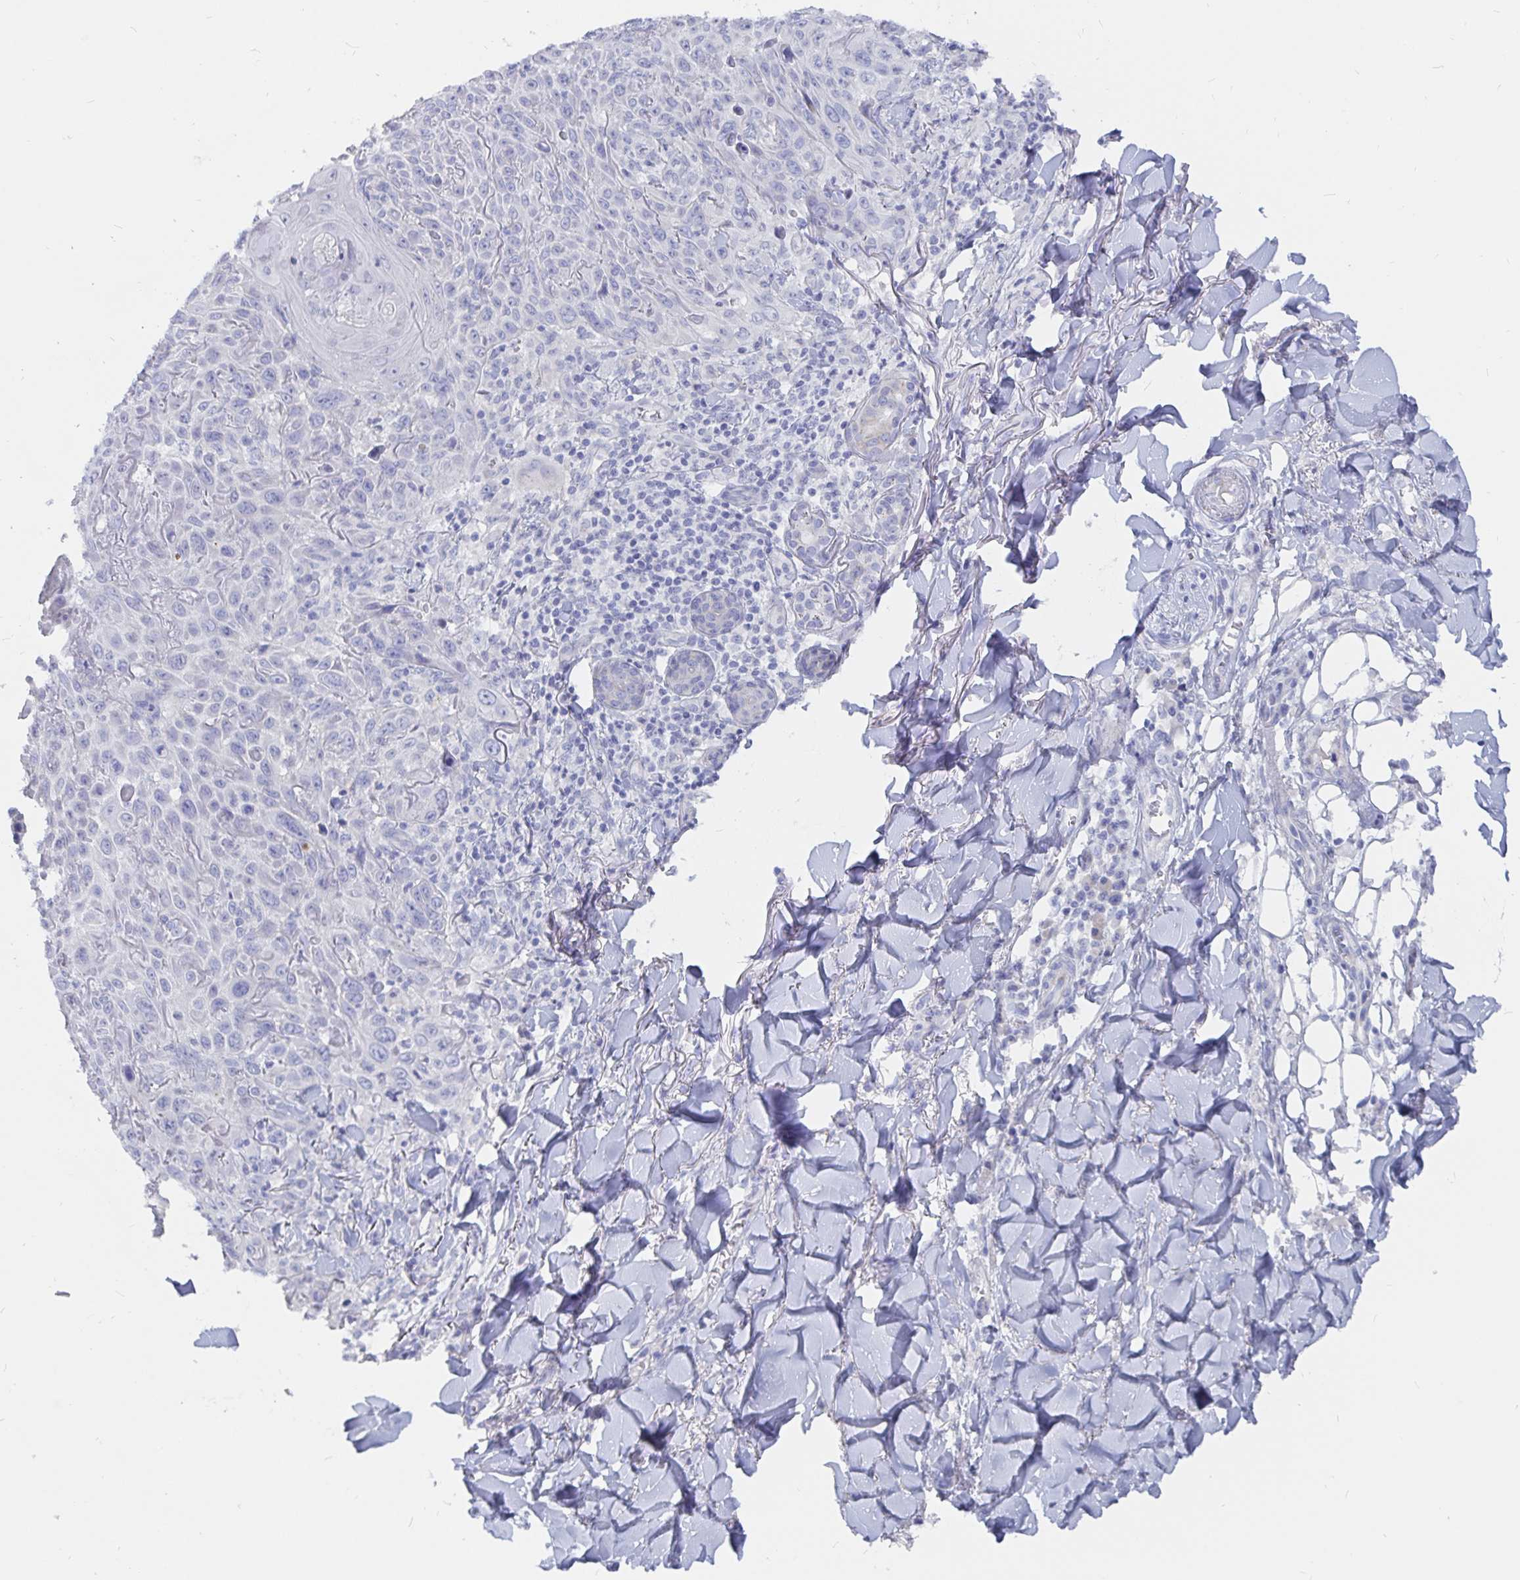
{"staining": {"intensity": "negative", "quantity": "none", "location": "none"}, "tissue": "skin cancer", "cell_type": "Tumor cells", "image_type": "cancer", "snomed": [{"axis": "morphology", "description": "Squamous cell carcinoma, NOS"}, {"axis": "topography", "description": "Skin"}], "caption": "An IHC photomicrograph of squamous cell carcinoma (skin) is shown. There is no staining in tumor cells of squamous cell carcinoma (skin).", "gene": "COX16", "patient": {"sex": "male", "age": 75}}